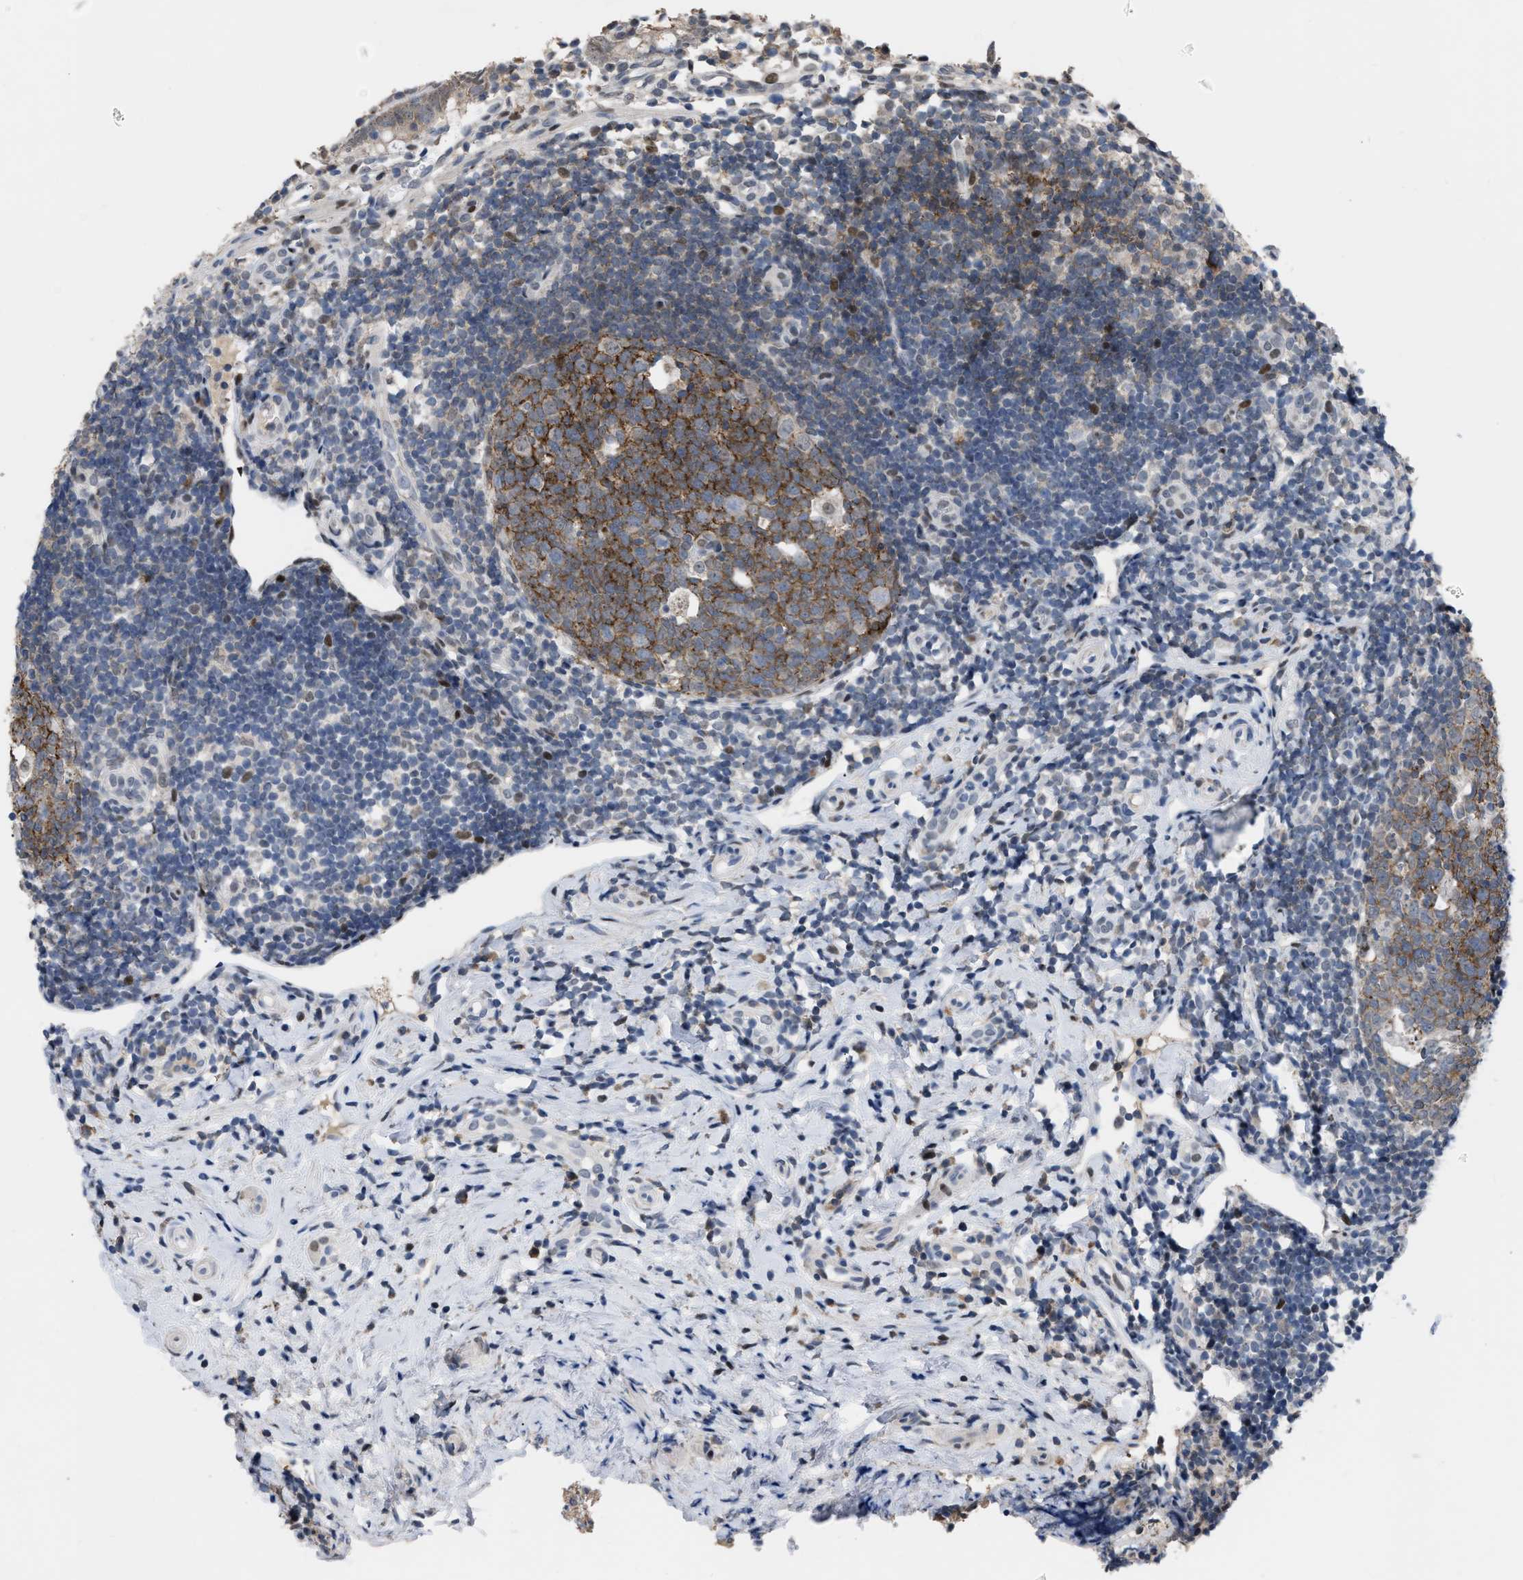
{"staining": {"intensity": "strong", "quantity": "<25%", "location": "cytoplasmic/membranous,nuclear"}, "tissue": "appendix", "cell_type": "Glandular cells", "image_type": "normal", "snomed": [{"axis": "morphology", "description": "Normal tissue, NOS"}, {"axis": "topography", "description": "Appendix"}], "caption": "Benign appendix exhibits strong cytoplasmic/membranous,nuclear positivity in approximately <25% of glandular cells Ihc stains the protein in brown and the nuclei are stained blue..", "gene": "SETDB1", "patient": {"sex": "female", "age": 20}}